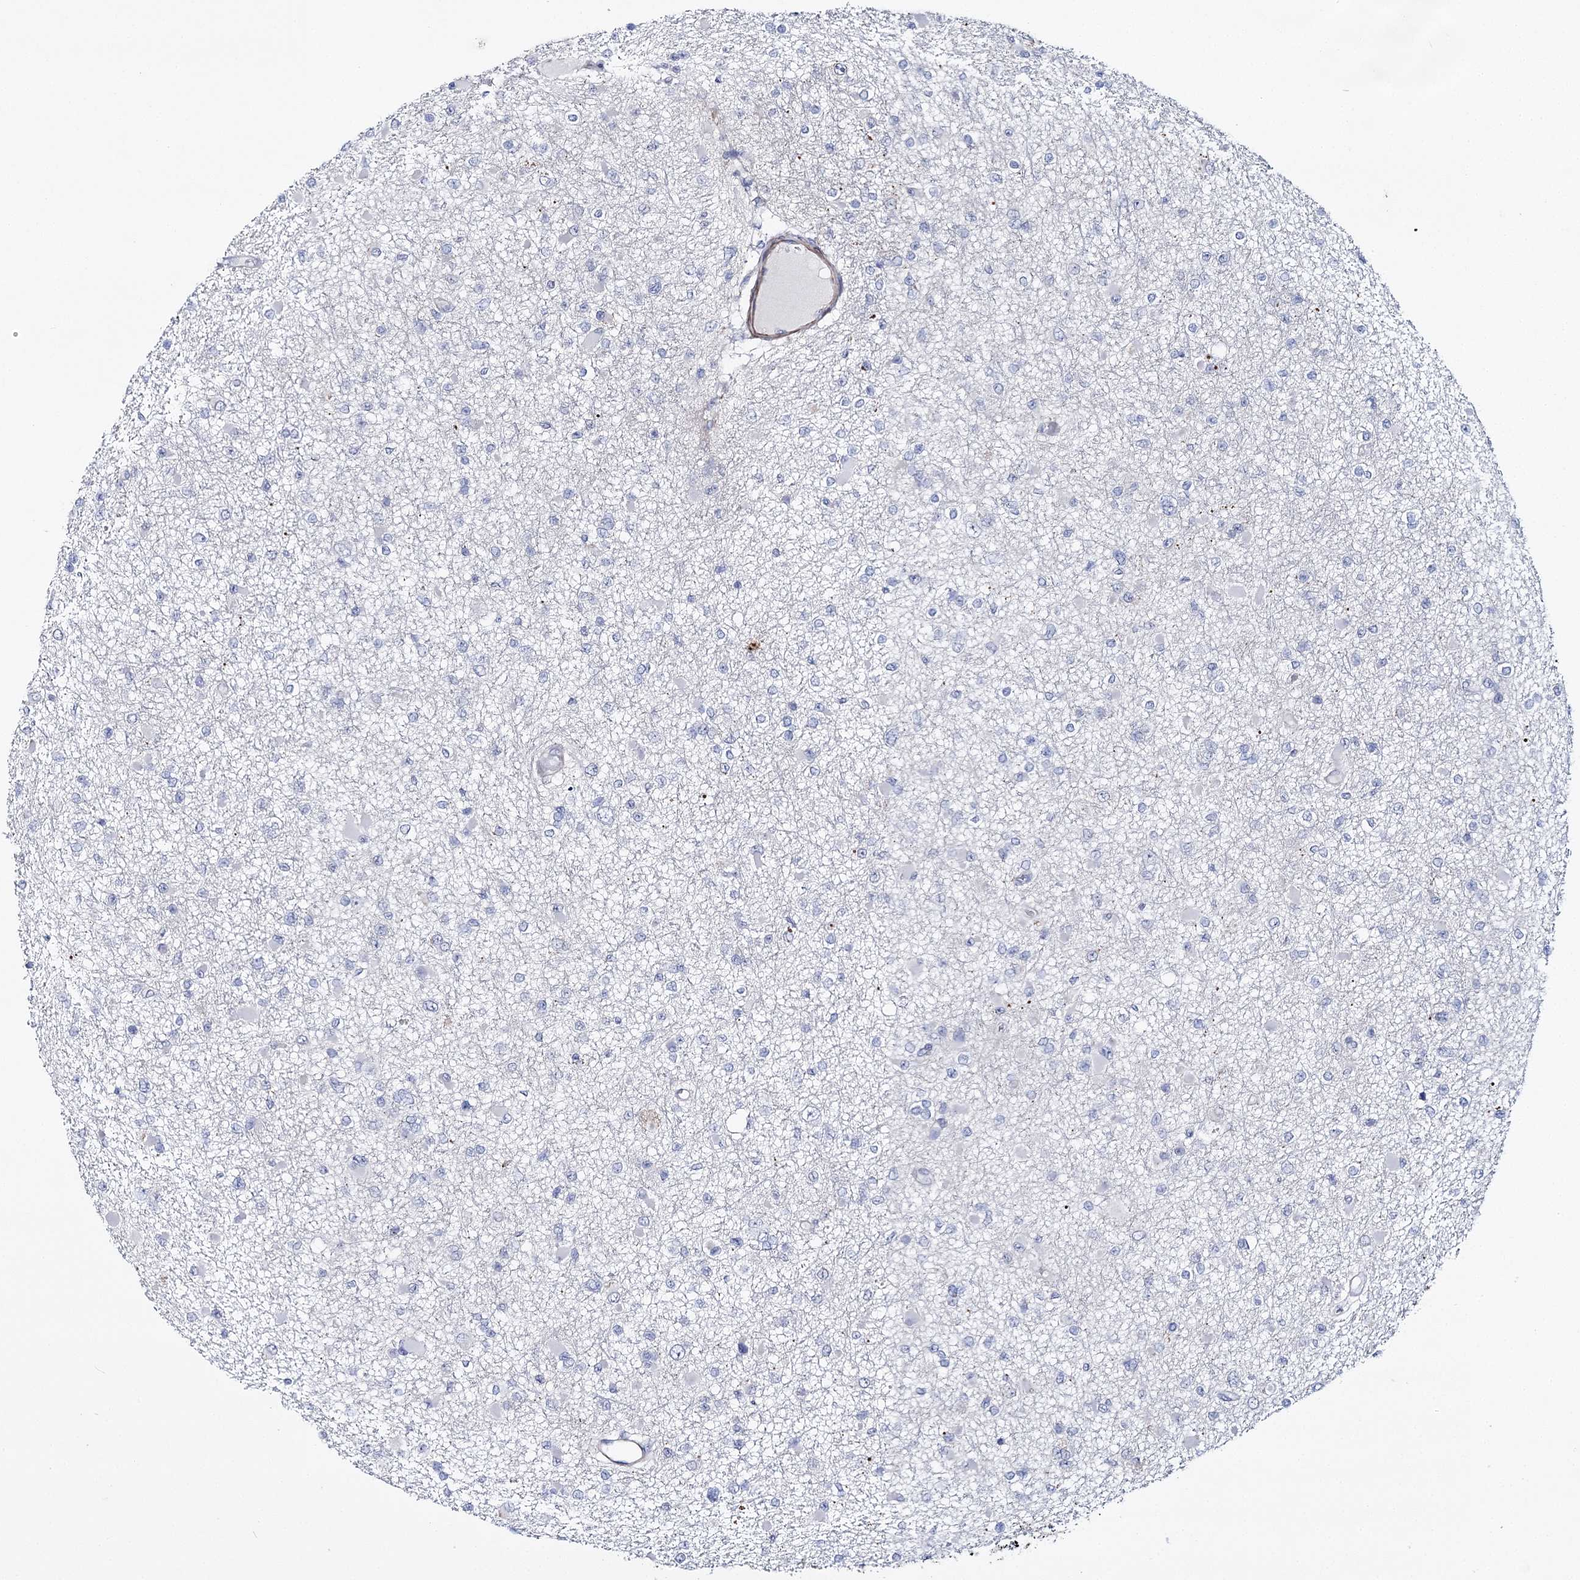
{"staining": {"intensity": "negative", "quantity": "none", "location": "none"}, "tissue": "glioma", "cell_type": "Tumor cells", "image_type": "cancer", "snomed": [{"axis": "morphology", "description": "Glioma, malignant, Low grade"}, {"axis": "topography", "description": "Brain"}], "caption": "Immunohistochemistry (IHC) photomicrograph of neoplastic tissue: human glioma stained with DAB demonstrates no significant protein positivity in tumor cells.", "gene": "AGXT2", "patient": {"sex": "female", "age": 22}}